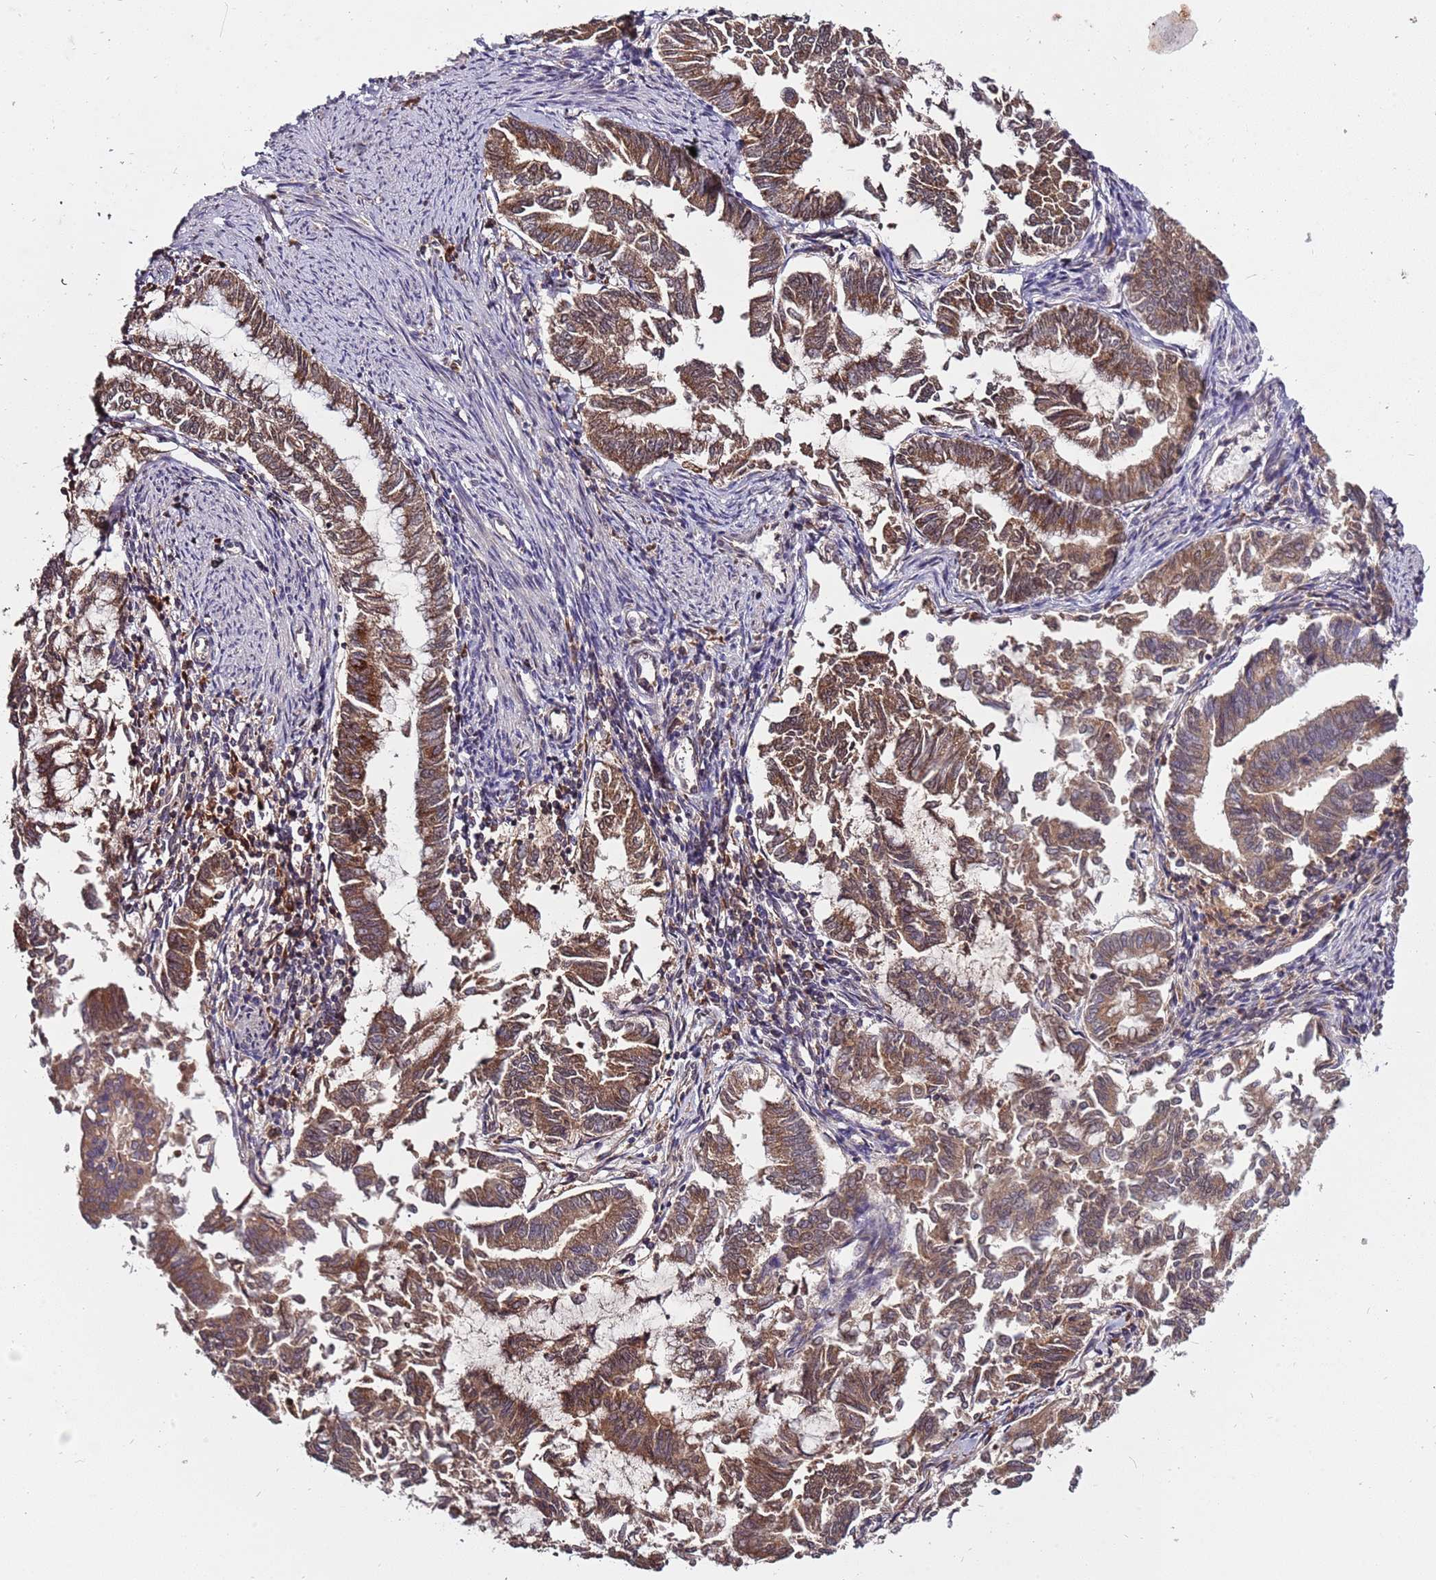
{"staining": {"intensity": "moderate", "quantity": ">75%", "location": "cytoplasmic/membranous"}, "tissue": "endometrial cancer", "cell_type": "Tumor cells", "image_type": "cancer", "snomed": [{"axis": "morphology", "description": "Adenocarcinoma, NOS"}, {"axis": "topography", "description": "Endometrium"}], "caption": "Human endometrial cancer (adenocarcinoma) stained with a protein marker exhibits moderate staining in tumor cells.", "gene": "USP32", "patient": {"sex": "female", "age": 79}}